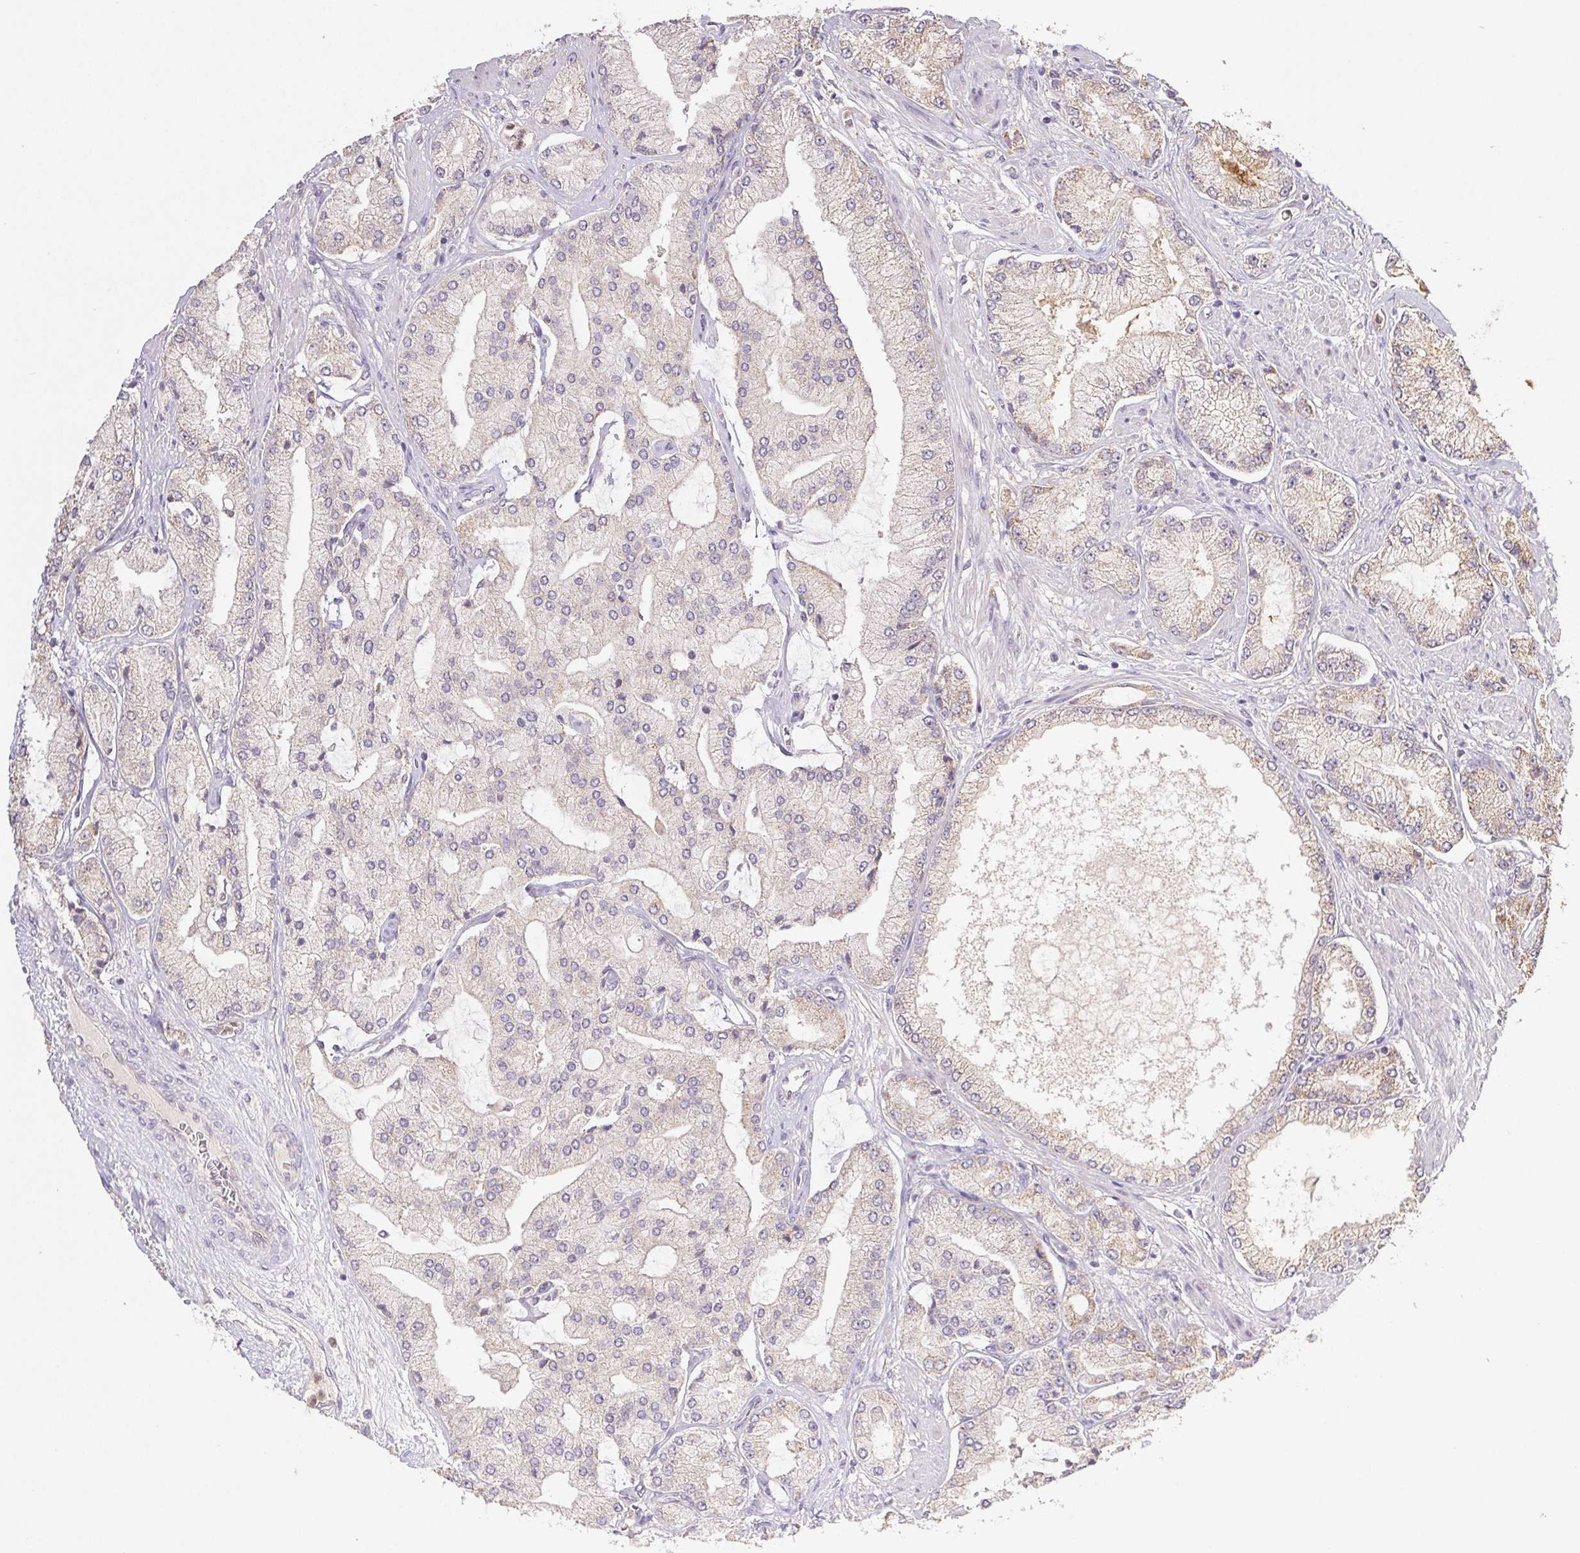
{"staining": {"intensity": "weak", "quantity": "<25%", "location": "cytoplasmic/membranous"}, "tissue": "prostate cancer", "cell_type": "Tumor cells", "image_type": "cancer", "snomed": [{"axis": "morphology", "description": "Adenocarcinoma, High grade"}, {"axis": "topography", "description": "Prostate"}], "caption": "High magnification brightfield microscopy of adenocarcinoma (high-grade) (prostate) stained with DAB (brown) and counterstained with hematoxylin (blue): tumor cells show no significant positivity.", "gene": "RAB11A", "patient": {"sex": "male", "age": 68}}